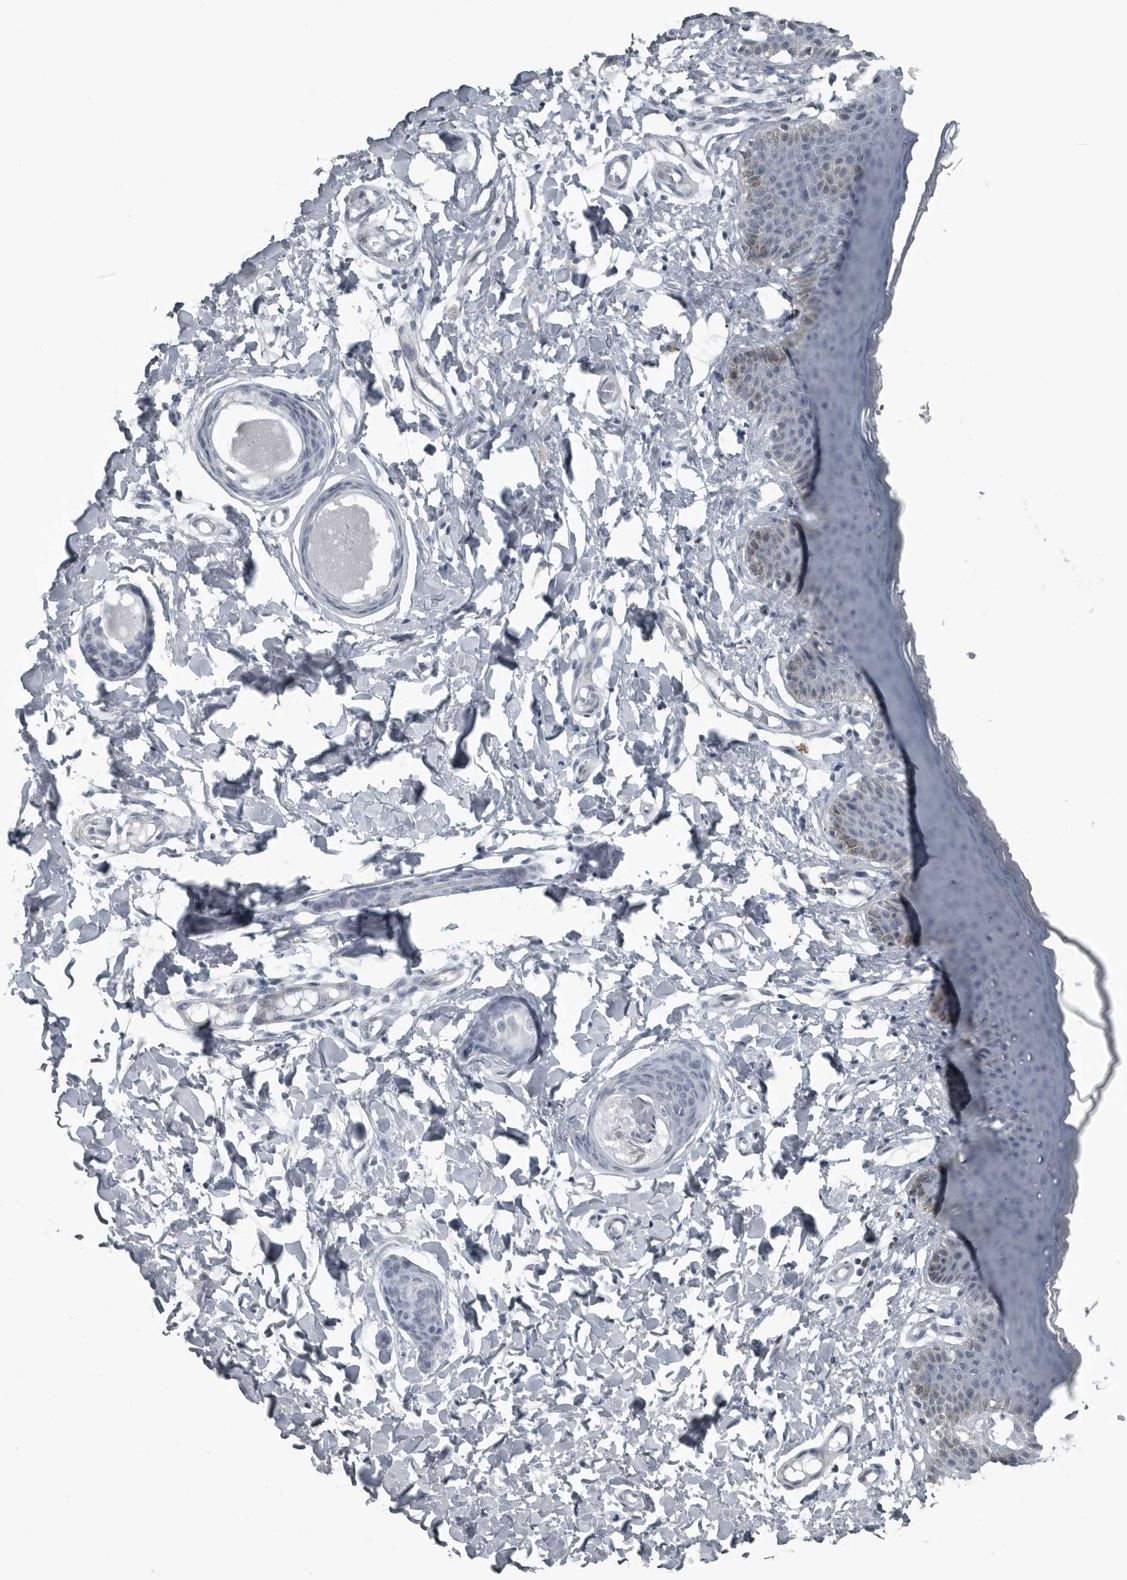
{"staining": {"intensity": "weak", "quantity": "<25%", "location": "cytoplasmic/membranous"}, "tissue": "skin", "cell_type": "Epidermal cells", "image_type": "normal", "snomed": [{"axis": "morphology", "description": "Normal tissue, NOS"}, {"axis": "topography", "description": "Vulva"}], "caption": "An image of skin stained for a protein displays no brown staining in epidermal cells.", "gene": "DNAAF11", "patient": {"sex": "female", "age": 66}}